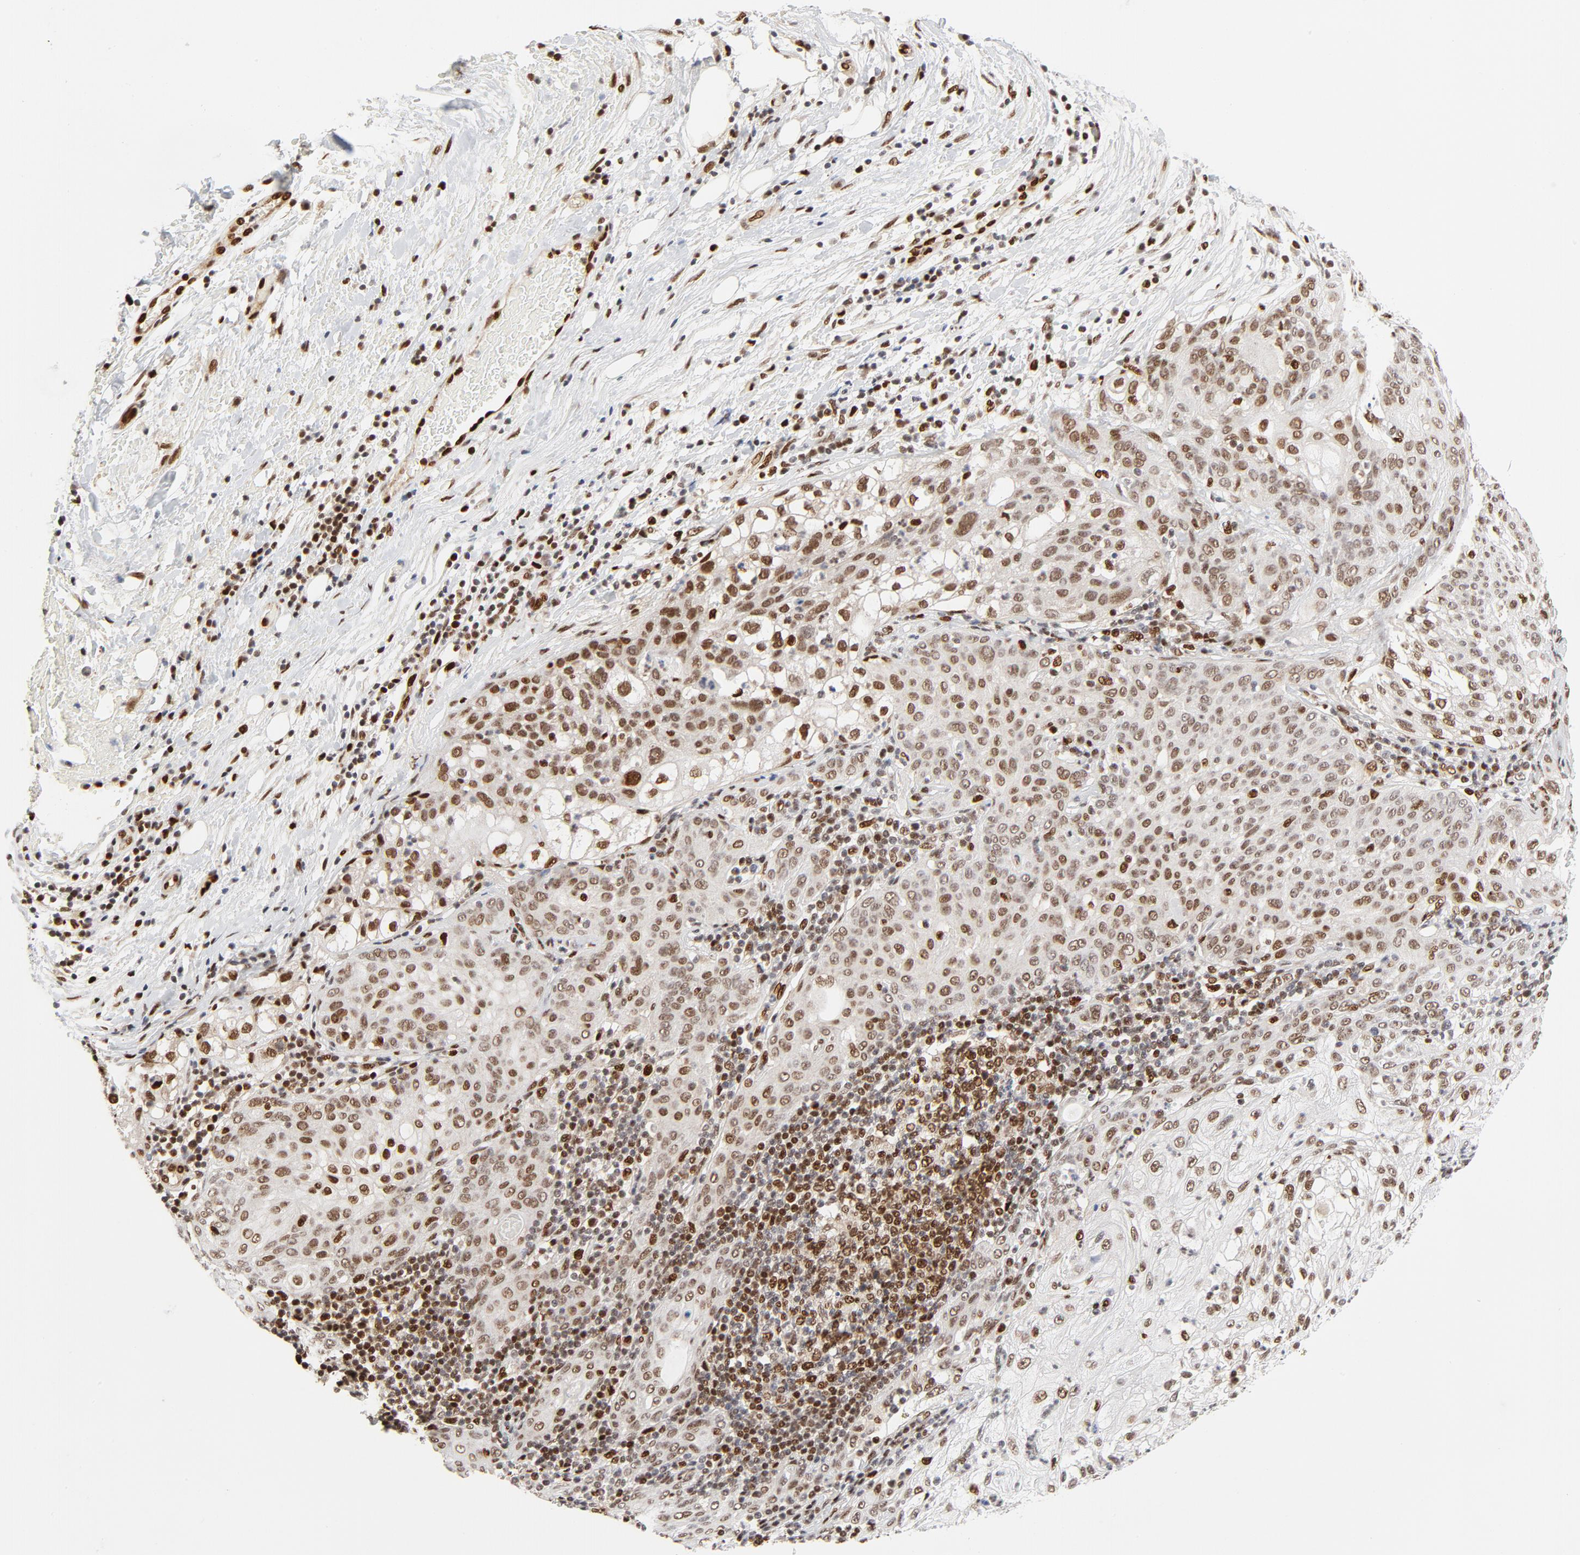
{"staining": {"intensity": "moderate", "quantity": ">75%", "location": "nuclear"}, "tissue": "lung cancer", "cell_type": "Tumor cells", "image_type": "cancer", "snomed": [{"axis": "morphology", "description": "Inflammation, NOS"}, {"axis": "morphology", "description": "Squamous cell carcinoma, NOS"}, {"axis": "topography", "description": "Lymph node"}, {"axis": "topography", "description": "Soft tissue"}, {"axis": "topography", "description": "Lung"}], "caption": "Moderate nuclear staining is present in approximately >75% of tumor cells in lung cancer.", "gene": "MEF2A", "patient": {"sex": "male", "age": 66}}